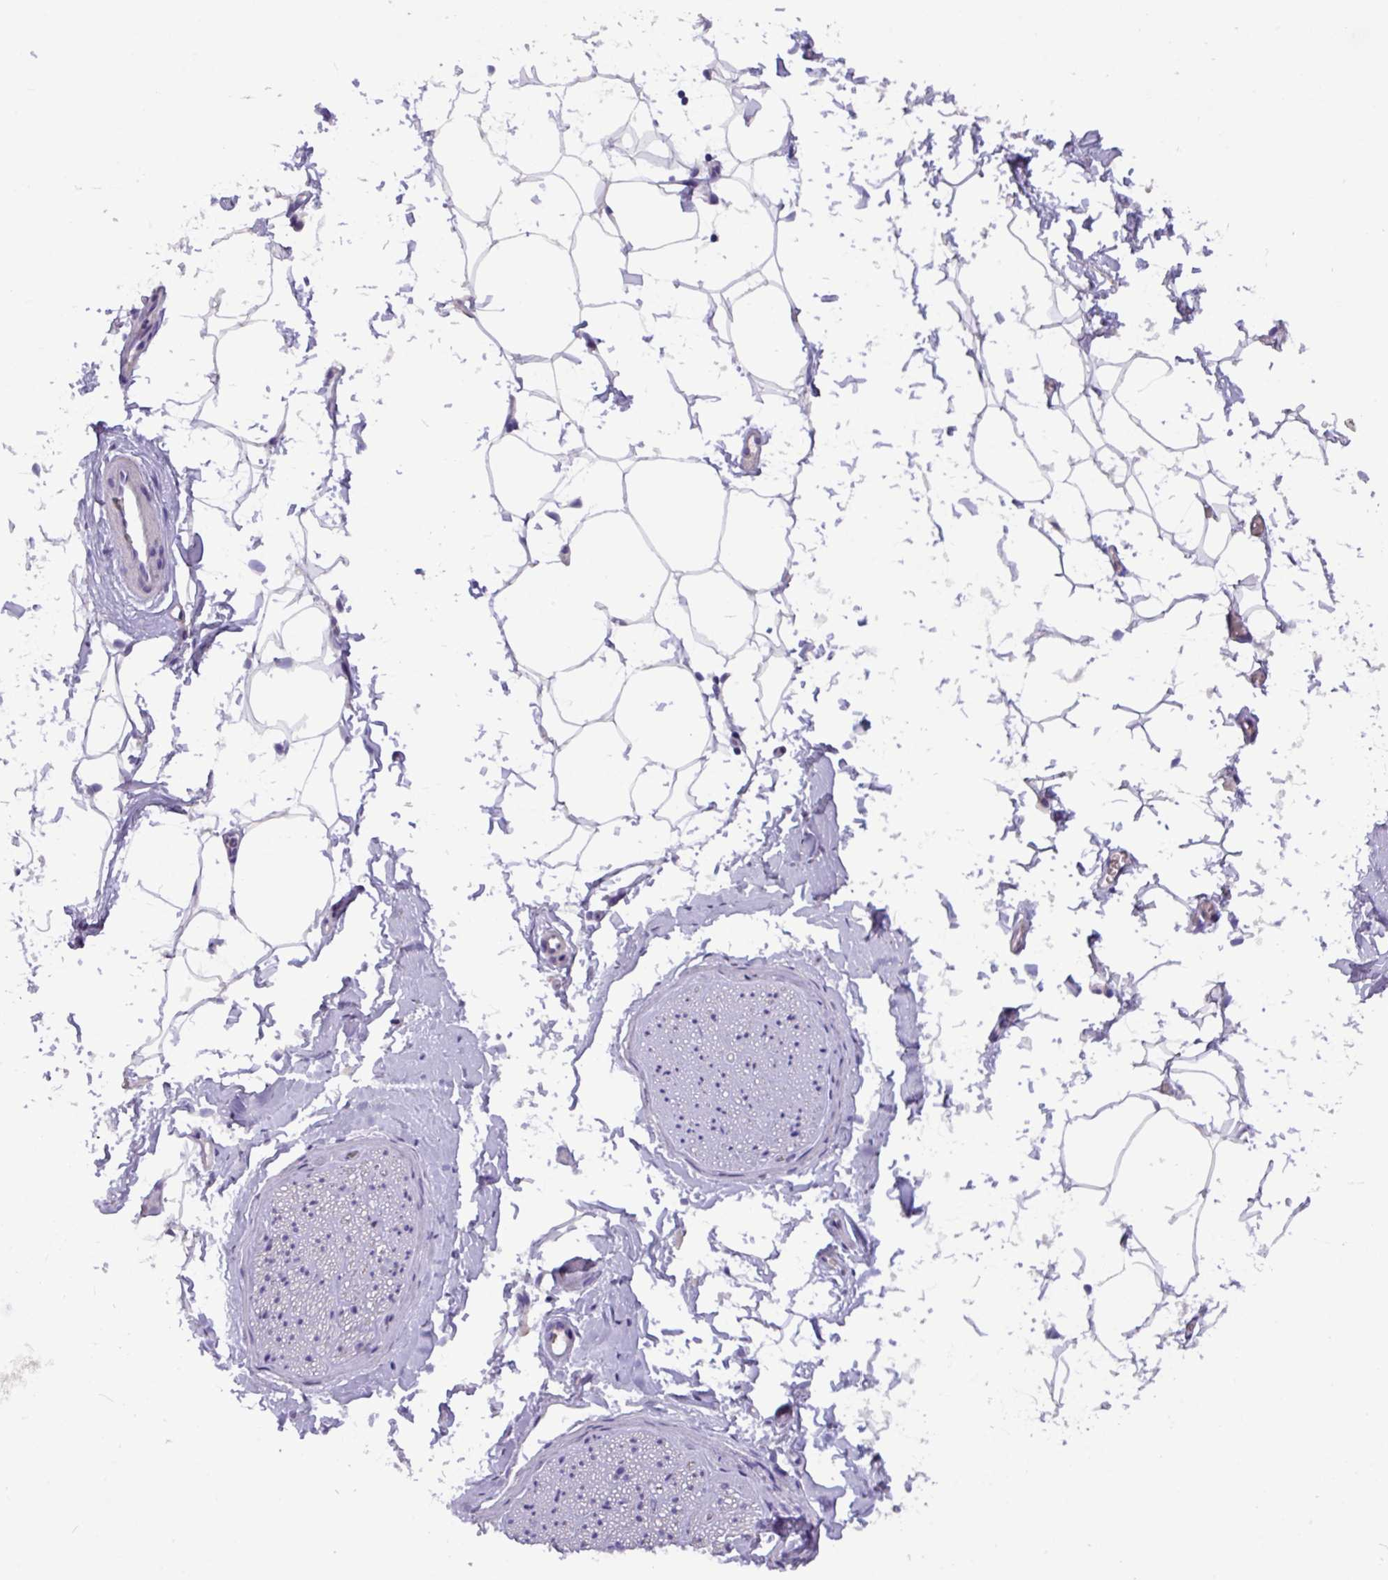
{"staining": {"intensity": "negative", "quantity": "none", "location": "none"}, "tissue": "adipose tissue", "cell_type": "Adipocytes", "image_type": "normal", "snomed": [{"axis": "morphology", "description": "Normal tissue, NOS"}, {"axis": "morphology", "description": "Adenocarcinoma, High grade"}, {"axis": "topography", "description": "Prostate"}, {"axis": "topography", "description": "Peripheral nerve tissue"}], "caption": "This is an immunohistochemistry (IHC) micrograph of benign adipose tissue. There is no positivity in adipocytes.", "gene": "PAX8", "patient": {"sex": "male", "age": 68}}